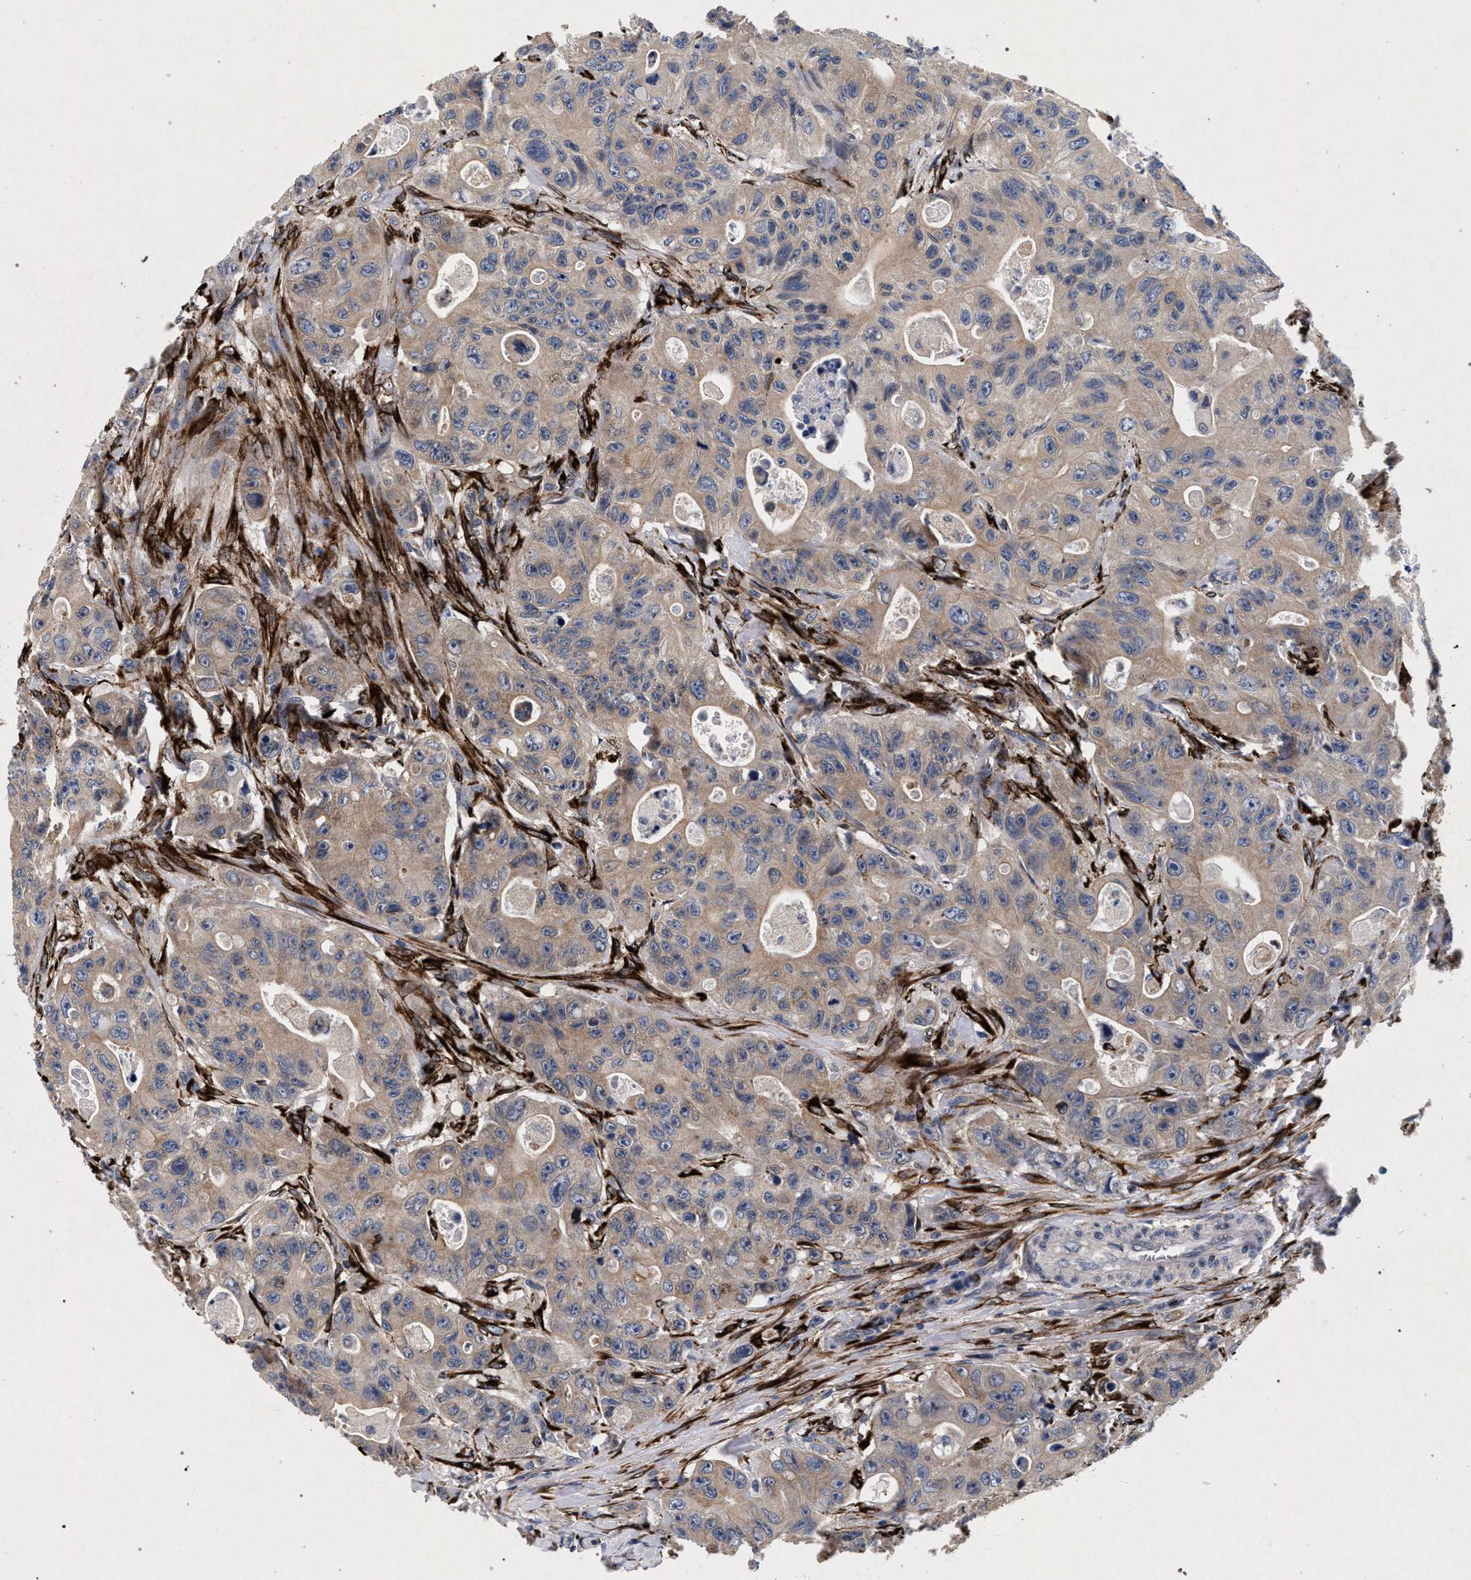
{"staining": {"intensity": "weak", "quantity": ">75%", "location": "cytoplasmic/membranous"}, "tissue": "colorectal cancer", "cell_type": "Tumor cells", "image_type": "cancer", "snomed": [{"axis": "morphology", "description": "Adenocarcinoma, NOS"}, {"axis": "topography", "description": "Colon"}], "caption": "Tumor cells exhibit low levels of weak cytoplasmic/membranous expression in approximately >75% of cells in human colorectal adenocarcinoma. Nuclei are stained in blue.", "gene": "NEK7", "patient": {"sex": "female", "age": 46}}